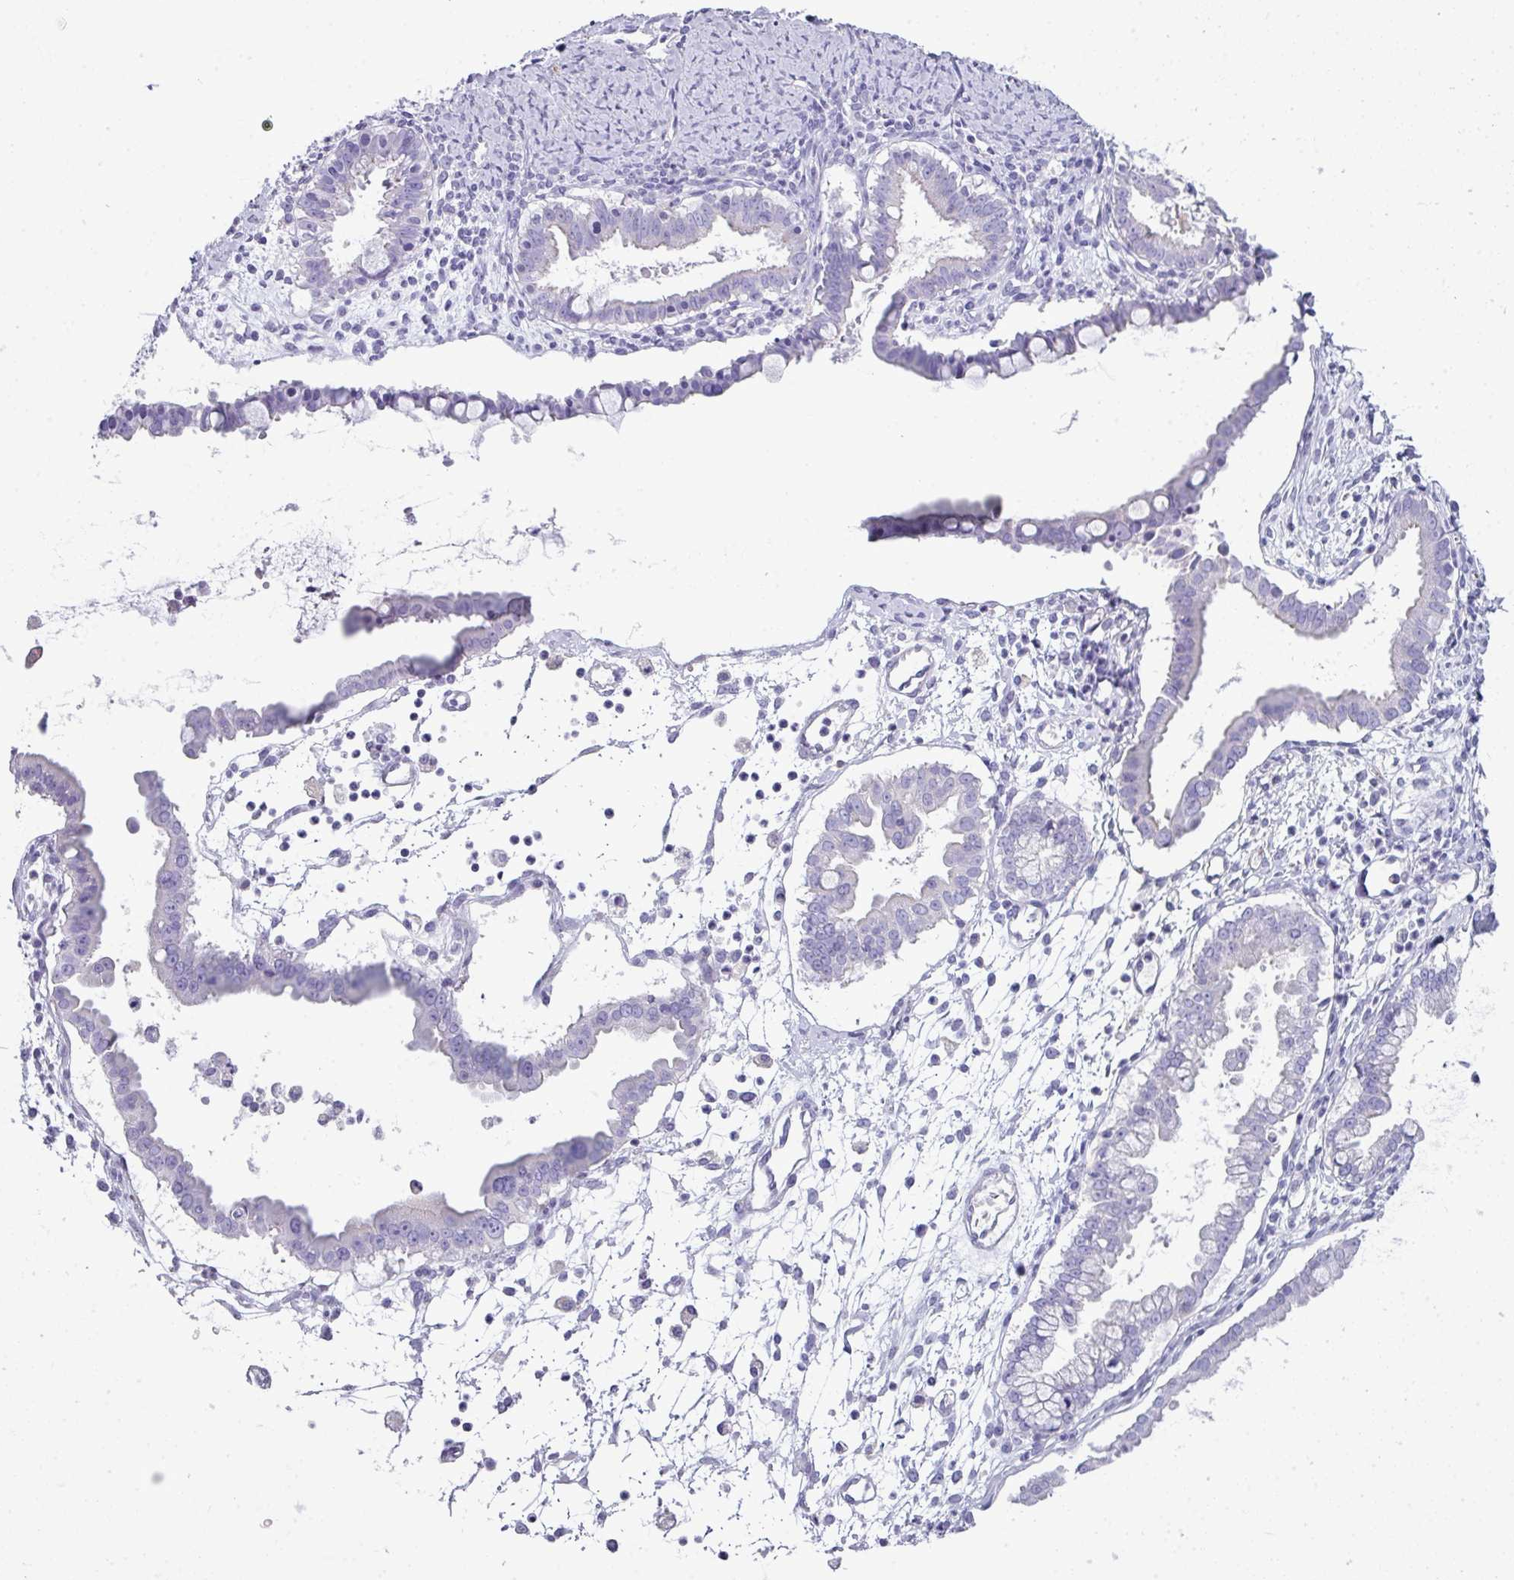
{"staining": {"intensity": "negative", "quantity": "none", "location": "none"}, "tissue": "ovarian cancer", "cell_type": "Tumor cells", "image_type": "cancer", "snomed": [{"axis": "morphology", "description": "Cystadenocarcinoma, mucinous, NOS"}, {"axis": "topography", "description": "Ovary"}], "caption": "A high-resolution photomicrograph shows immunohistochemistry staining of ovarian cancer, which reveals no significant staining in tumor cells.", "gene": "ABCC5", "patient": {"sex": "female", "age": 61}}